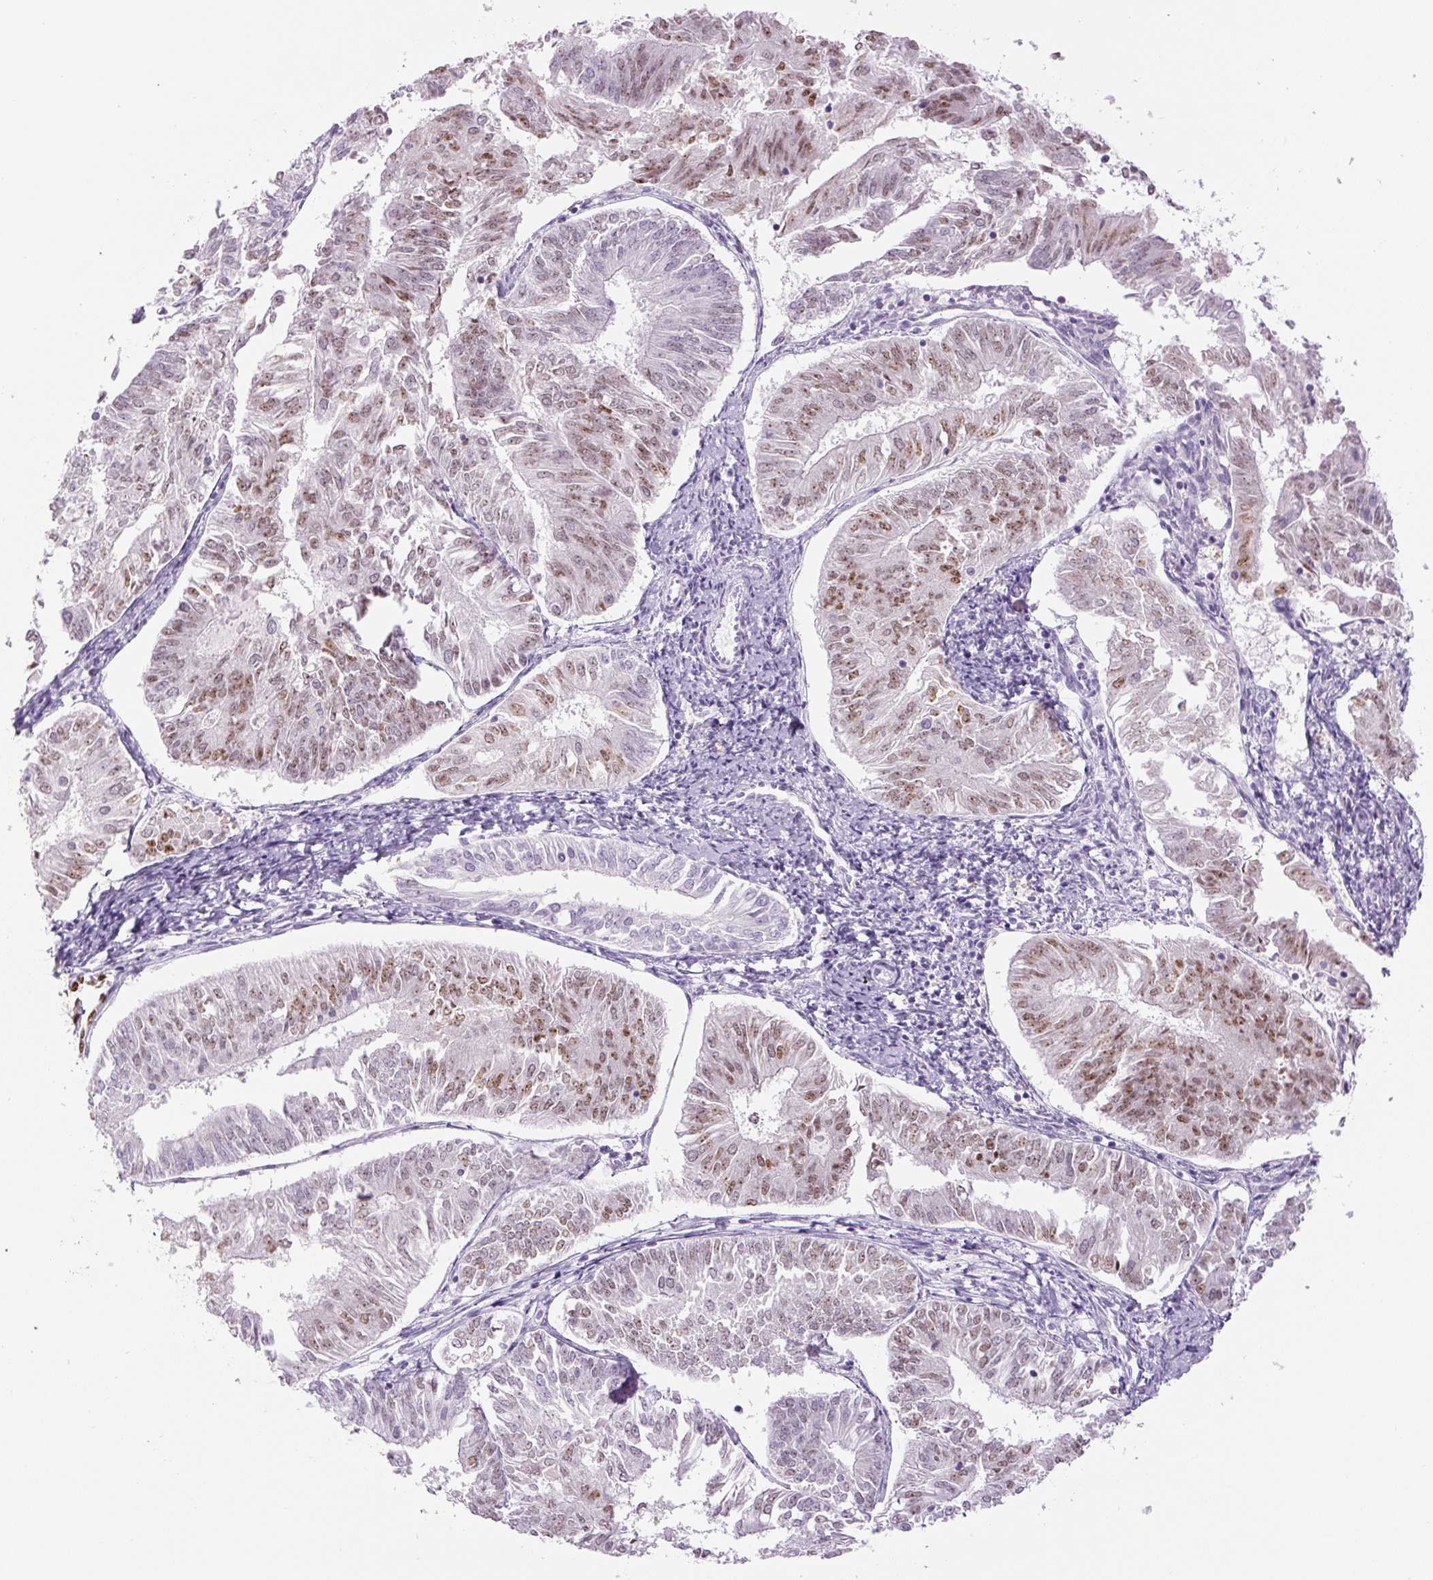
{"staining": {"intensity": "moderate", "quantity": ">75%", "location": "nuclear"}, "tissue": "endometrial cancer", "cell_type": "Tumor cells", "image_type": "cancer", "snomed": [{"axis": "morphology", "description": "Adenocarcinoma, NOS"}, {"axis": "topography", "description": "Endometrium"}], "caption": "Immunohistochemistry staining of endometrial adenocarcinoma, which shows medium levels of moderate nuclear staining in about >75% of tumor cells indicating moderate nuclear protein expression. The staining was performed using DAB (3,3'-diaminobenzidine) (brown) for protein detection and nuclei were counterstained in hematoxylin (blue).", "gene": "SIX1", "patient": {"sex": "female", "age": 58}}